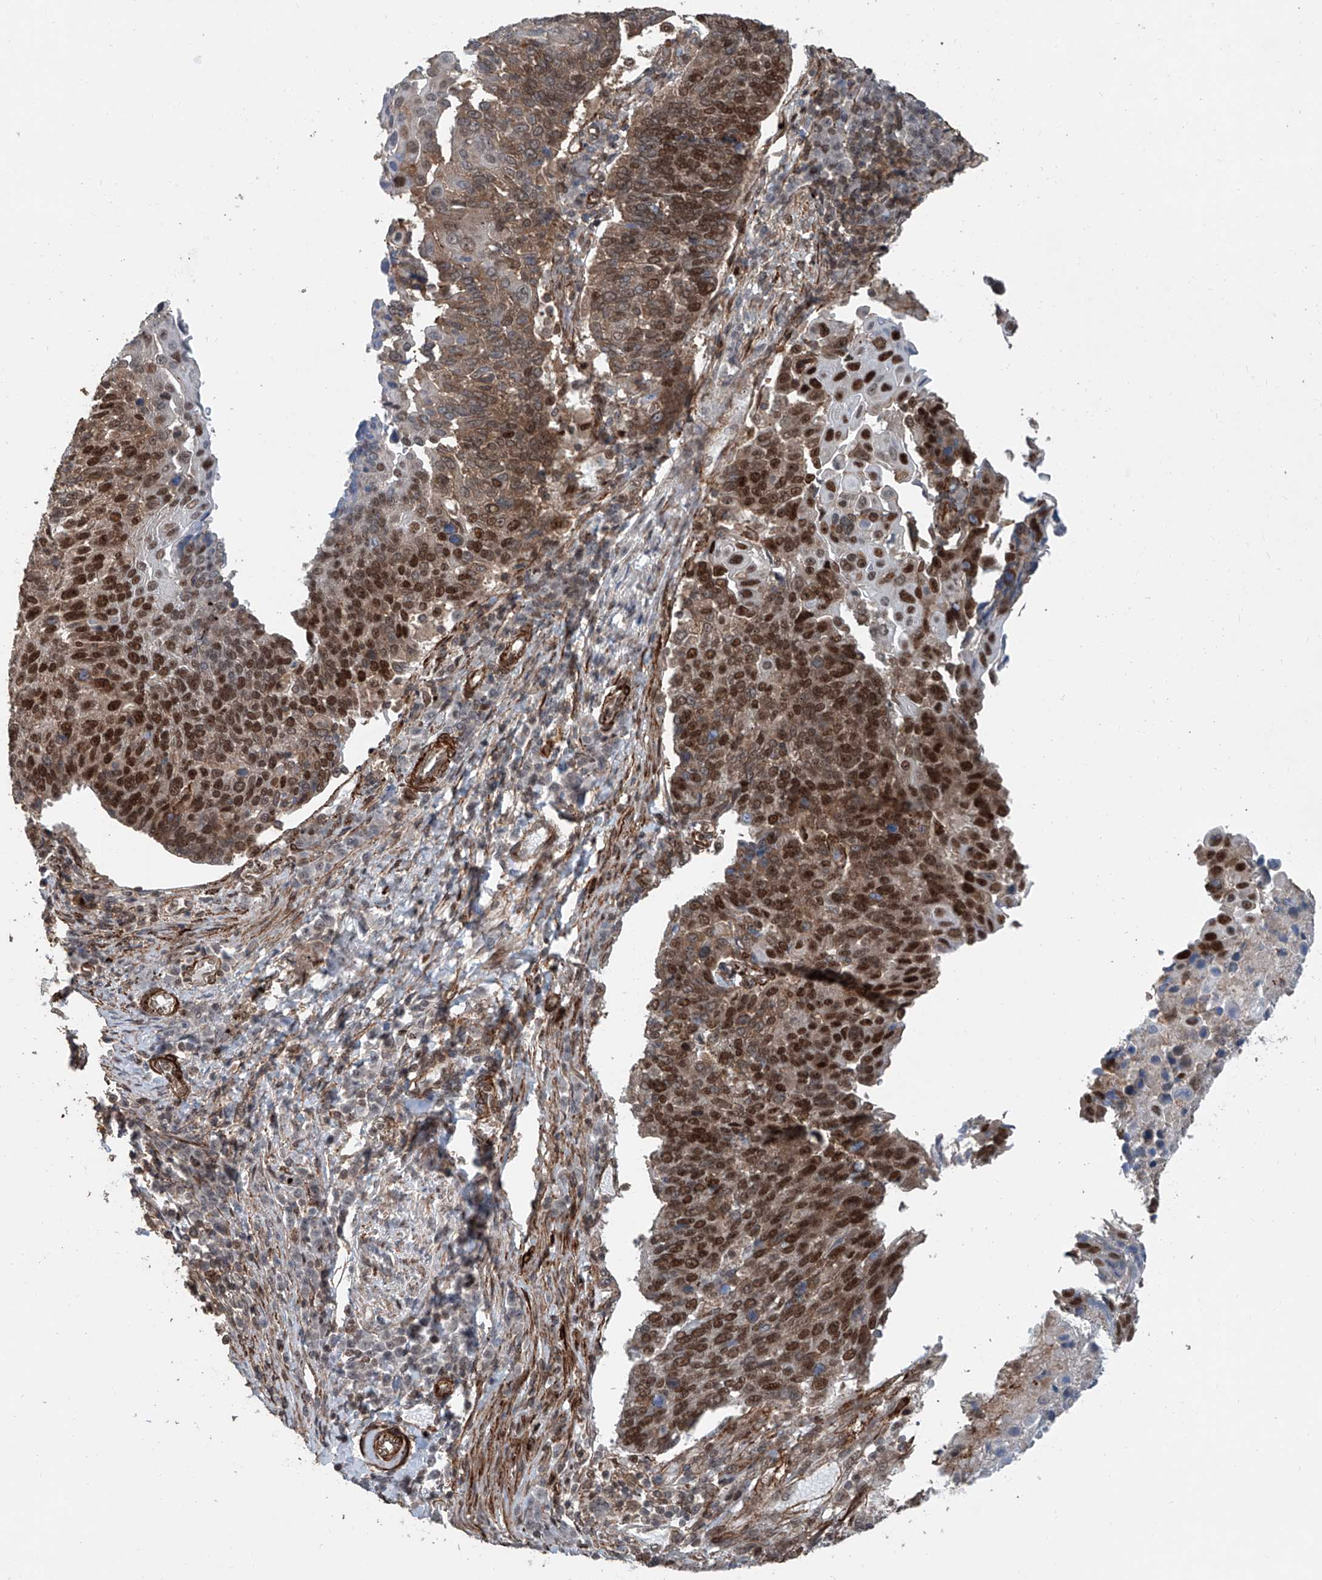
{"staining": {"intensity": "moderate", "quantity": ">75%", "location": "nuclear"}, "tissue": "lung cancer", "cell_type": "Tumor cells", "image_type": "cancer", "snomed": [{"axis": "morphology", "description": "Squamous cell carcinoma, NOS"}, {"axis": "topography", "description": "Lung"}], "caption": "Tumor cells display moderate nuclear positivity in approximately >75% of cells in lung cancer. The staining was performed using DAB (3,3'-diaminobenzidine), with brown indicating positive protein expression. Nuclei are stained blue with hematoxylin.", "gene": "SDE2", "patient": {"sex": "male", "age": 66}}